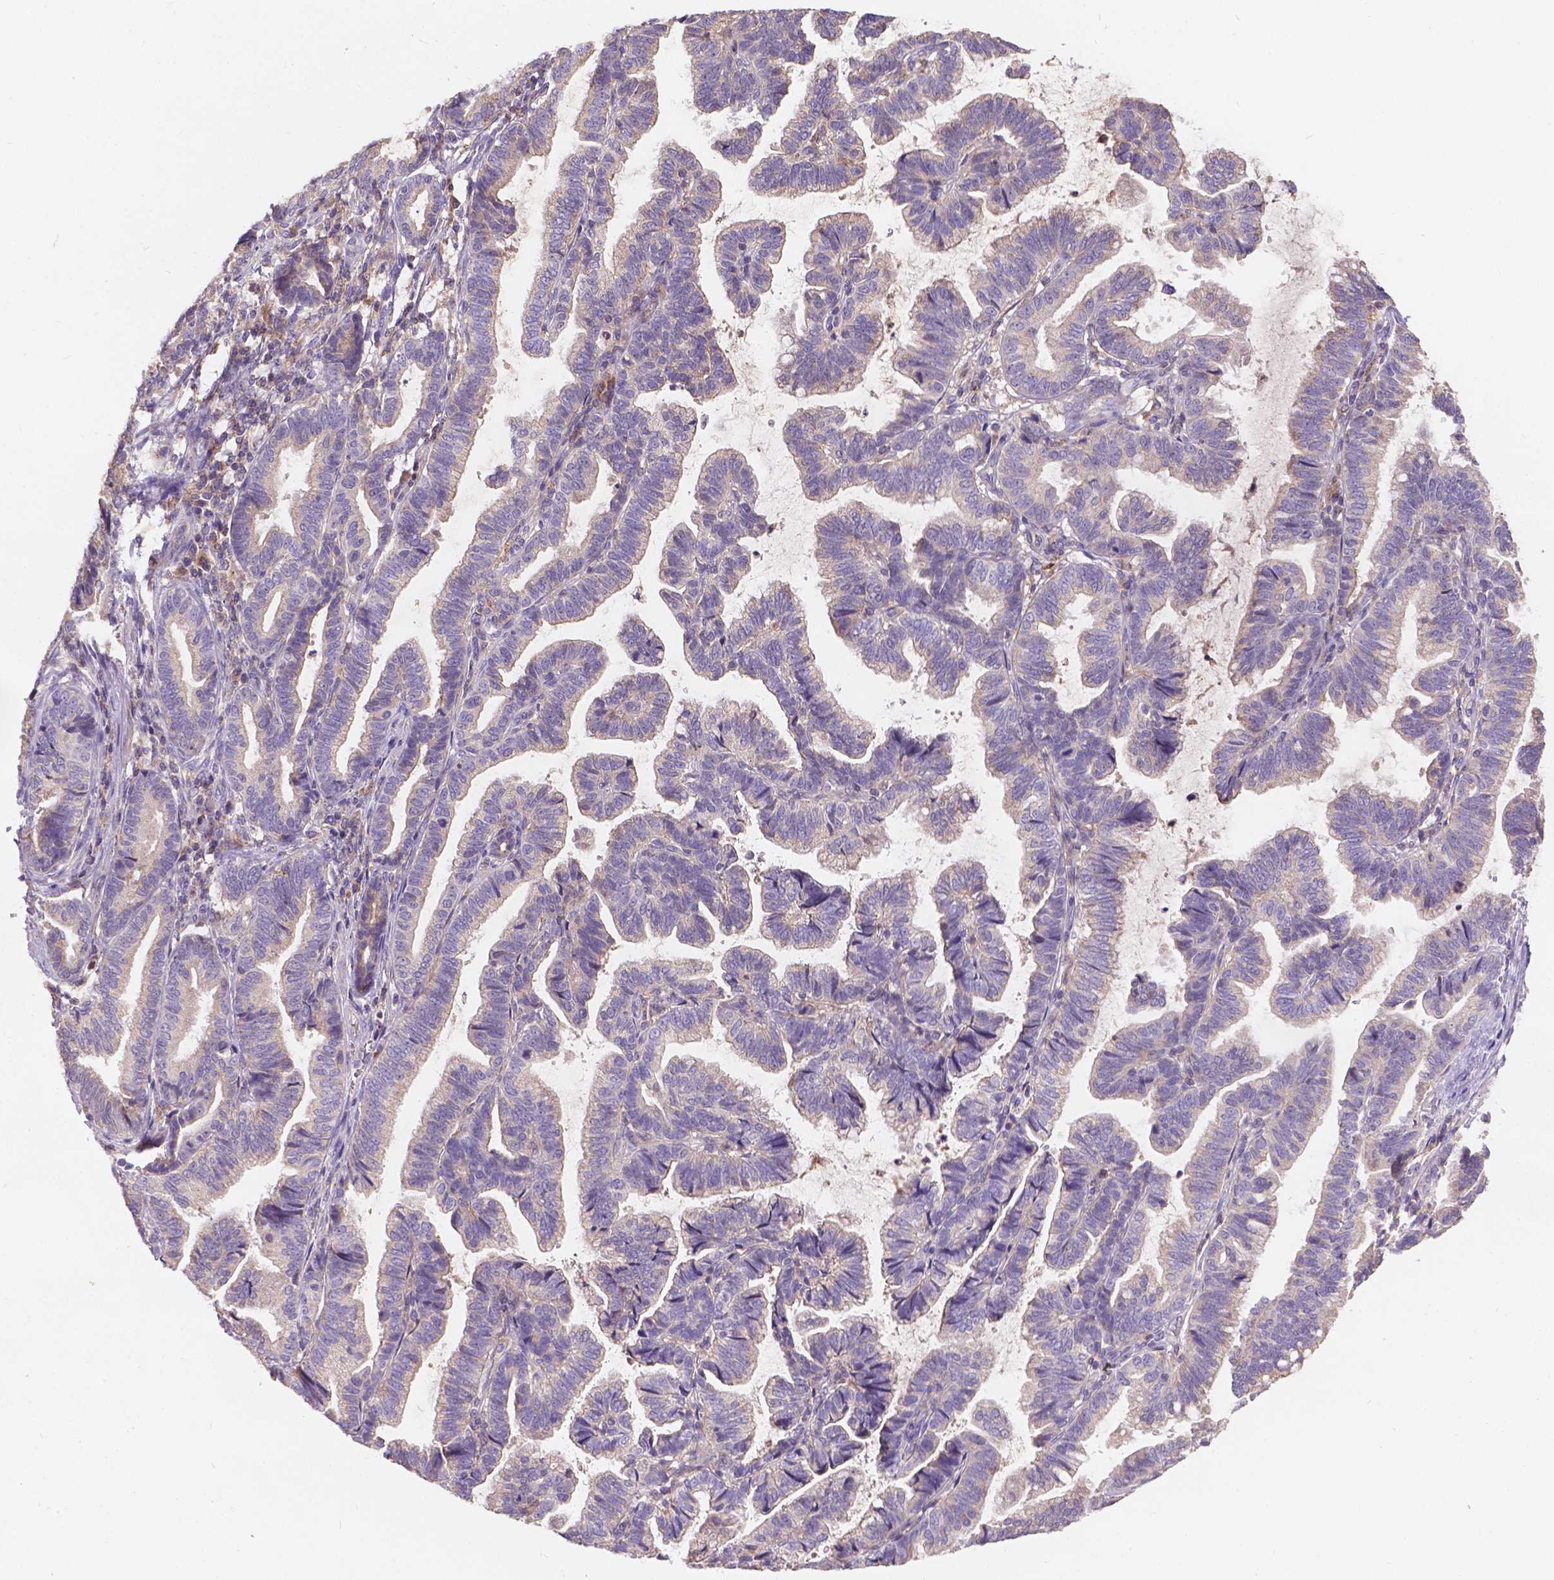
{"staining": {"intensity": "weak", "quantity": ">75%", "location": "cytoplasmic/membranous"}, "tissue": "stomach cancer", "cell_type": "Tumor cells", "image_type": "cancer", "snomed": [{"axis": "morphology", "description": "Adenocarcinoma, NOS"}, {"axis": "topography", "description": "Stomach"}], "caption": "Stomach cancer tissue reveals weak cytoplasmic/membranous expression in approximately >75% of tumor cells, visualized by immunohistochemistry.", "gene": "CDK10", "patient": {"sex": "male", "age": 83}}